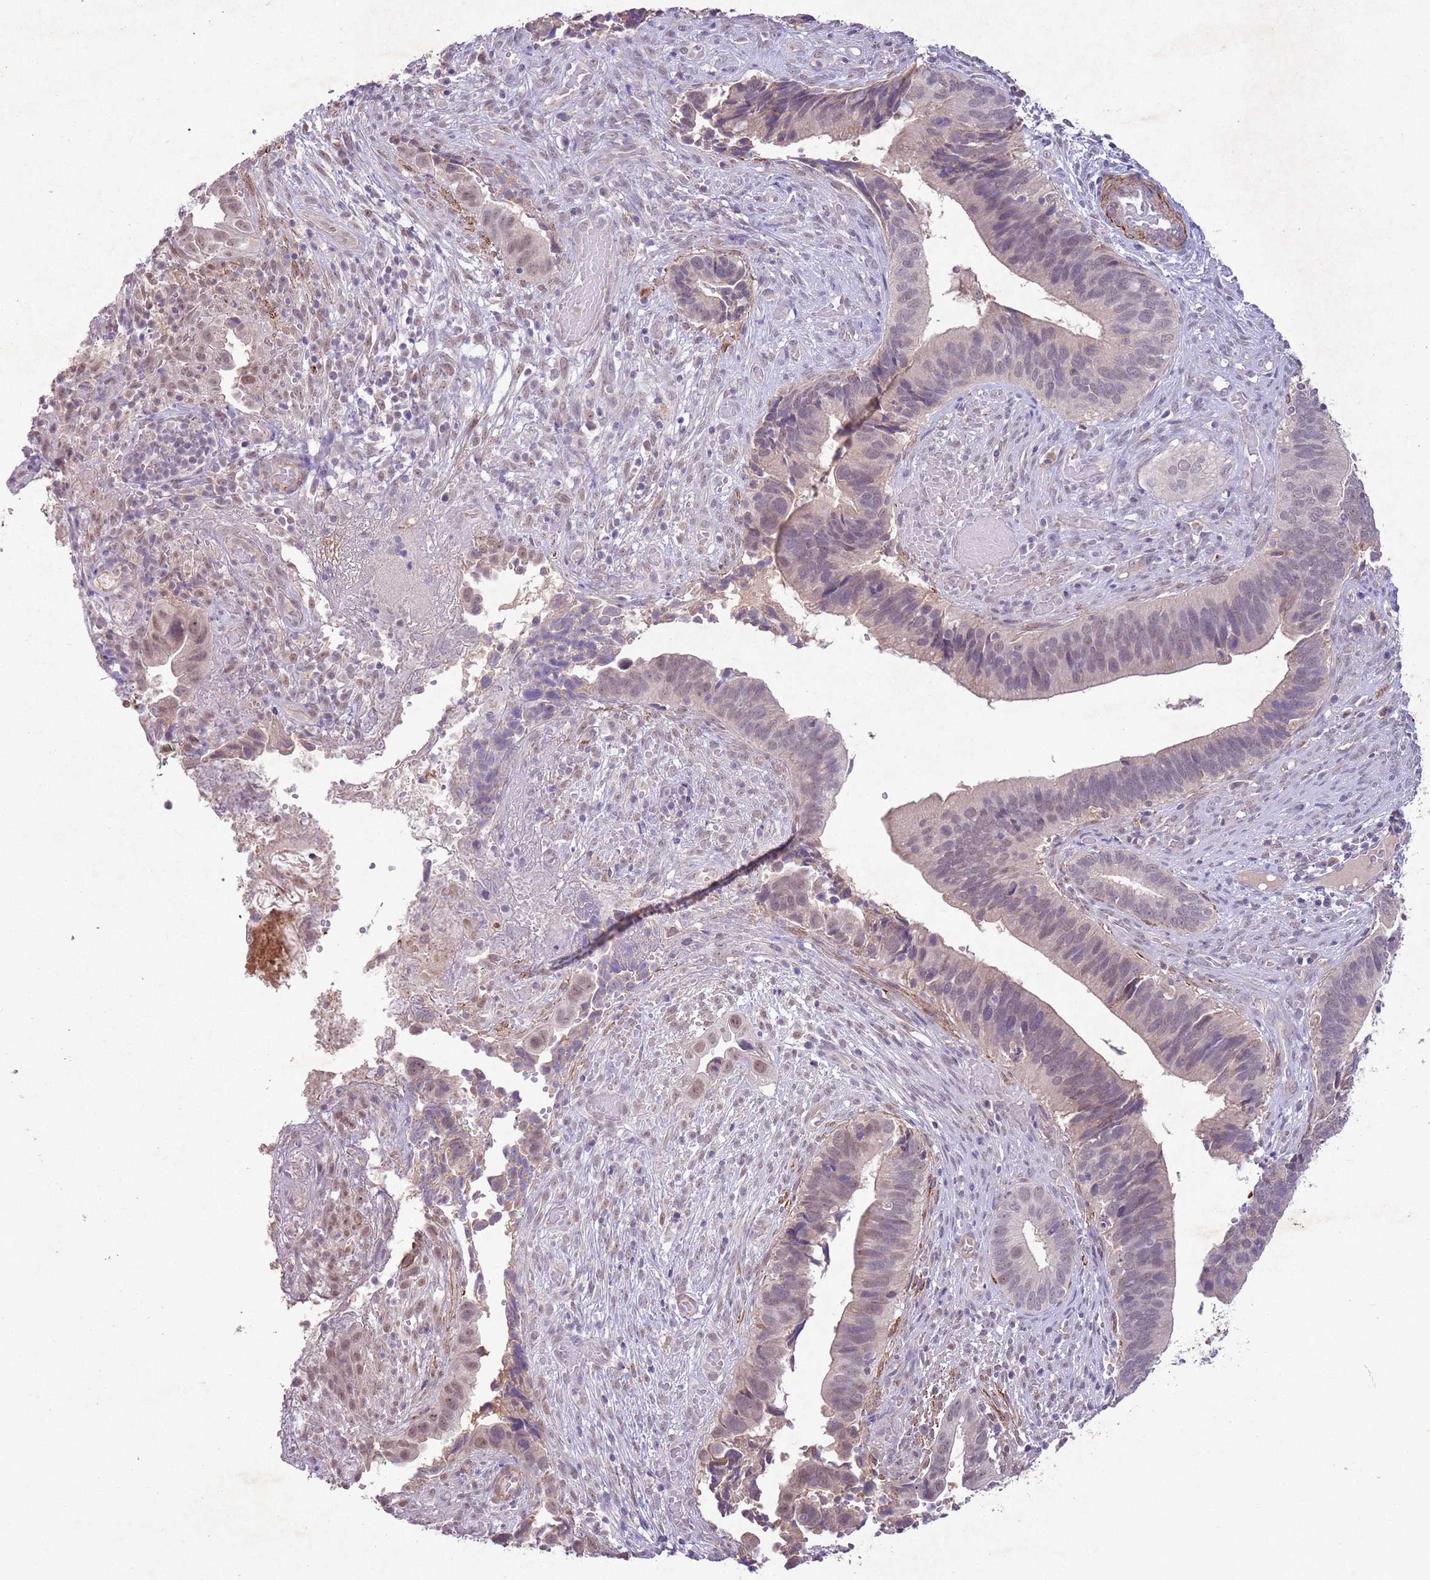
{"staining": {"intensity": "weak", "quantity": "25%-75%", "location": "nuclear"}, "tissue": "cervical cancer", "cell_type": "Tumor cells", "image_type": "cancer", "snomed": [{"axis": "morphology", "description": "Adenocarcinoma, NOS"}, {"axis": "topography", "description": "Cervix"}], "caption": "Immunohistochemical staining of human cervical adenocarcinoma displays low levels of weak nuclear positivity in approximately 25%-75% of tumor cells.", "gene": "CCNI", "patient": {"sex": "female", "age": 42}}